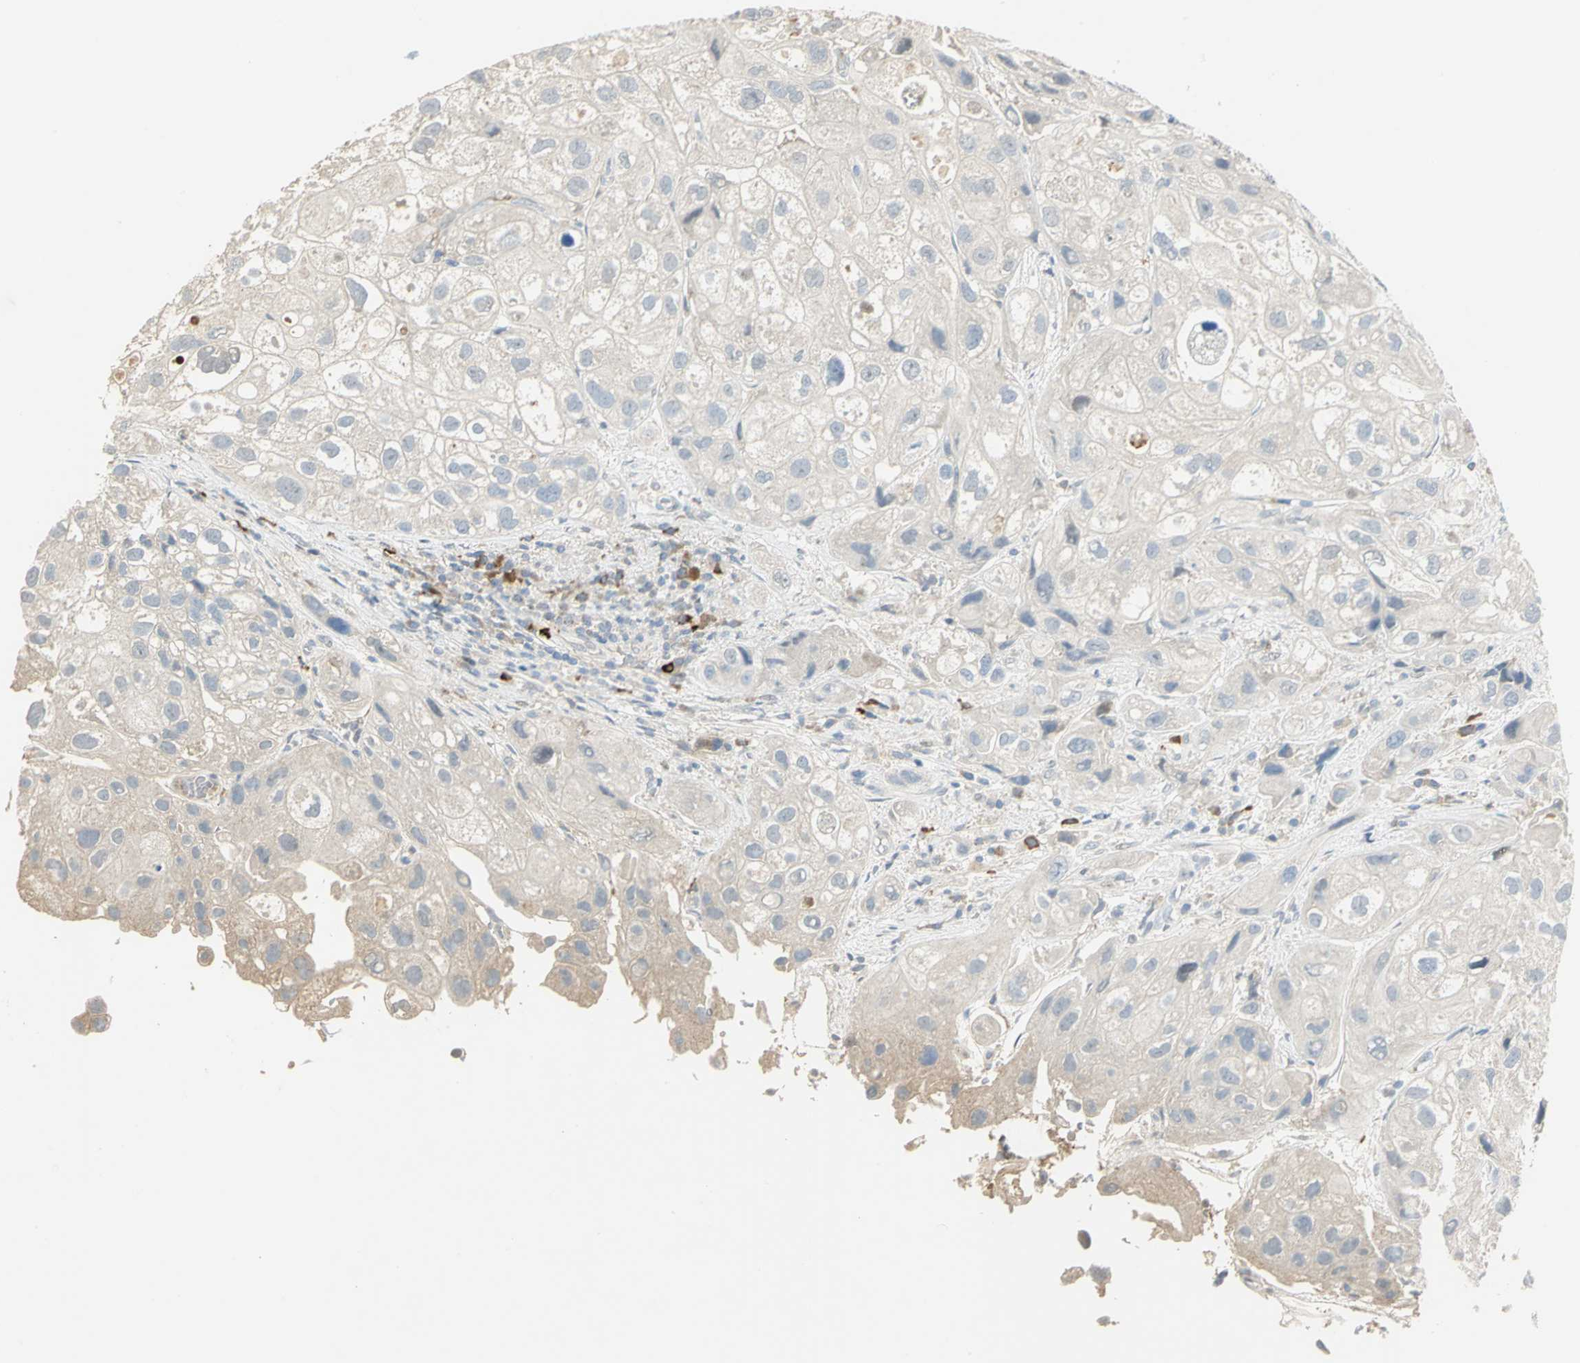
{"staining": {"intensity": "weak", "quantity": "<25%", "location": "cytoplasmic/membranous"}, "tissue": "urothelial cancer", "cell_type": "Tumor cells", "image_type": "cancer", "snomed": [{"axis": "morphology", "description": "Urothelial carcinoma, High grade"}, {"axis": "topography", "description": "Urinary bladder"}], "caption": "This histopathology image is of urothelial carcinoma (high-grade) stained with immunohistochemistry to label a protein in brown with the nuclei are counter-stained blue. There is no staining in tumor cells. (Brightfield microscopy of DAB immunohistochemistry (IHC) at high magnification).", "gene": "PROC", "patient": {"sex": "female", "age": 64}}